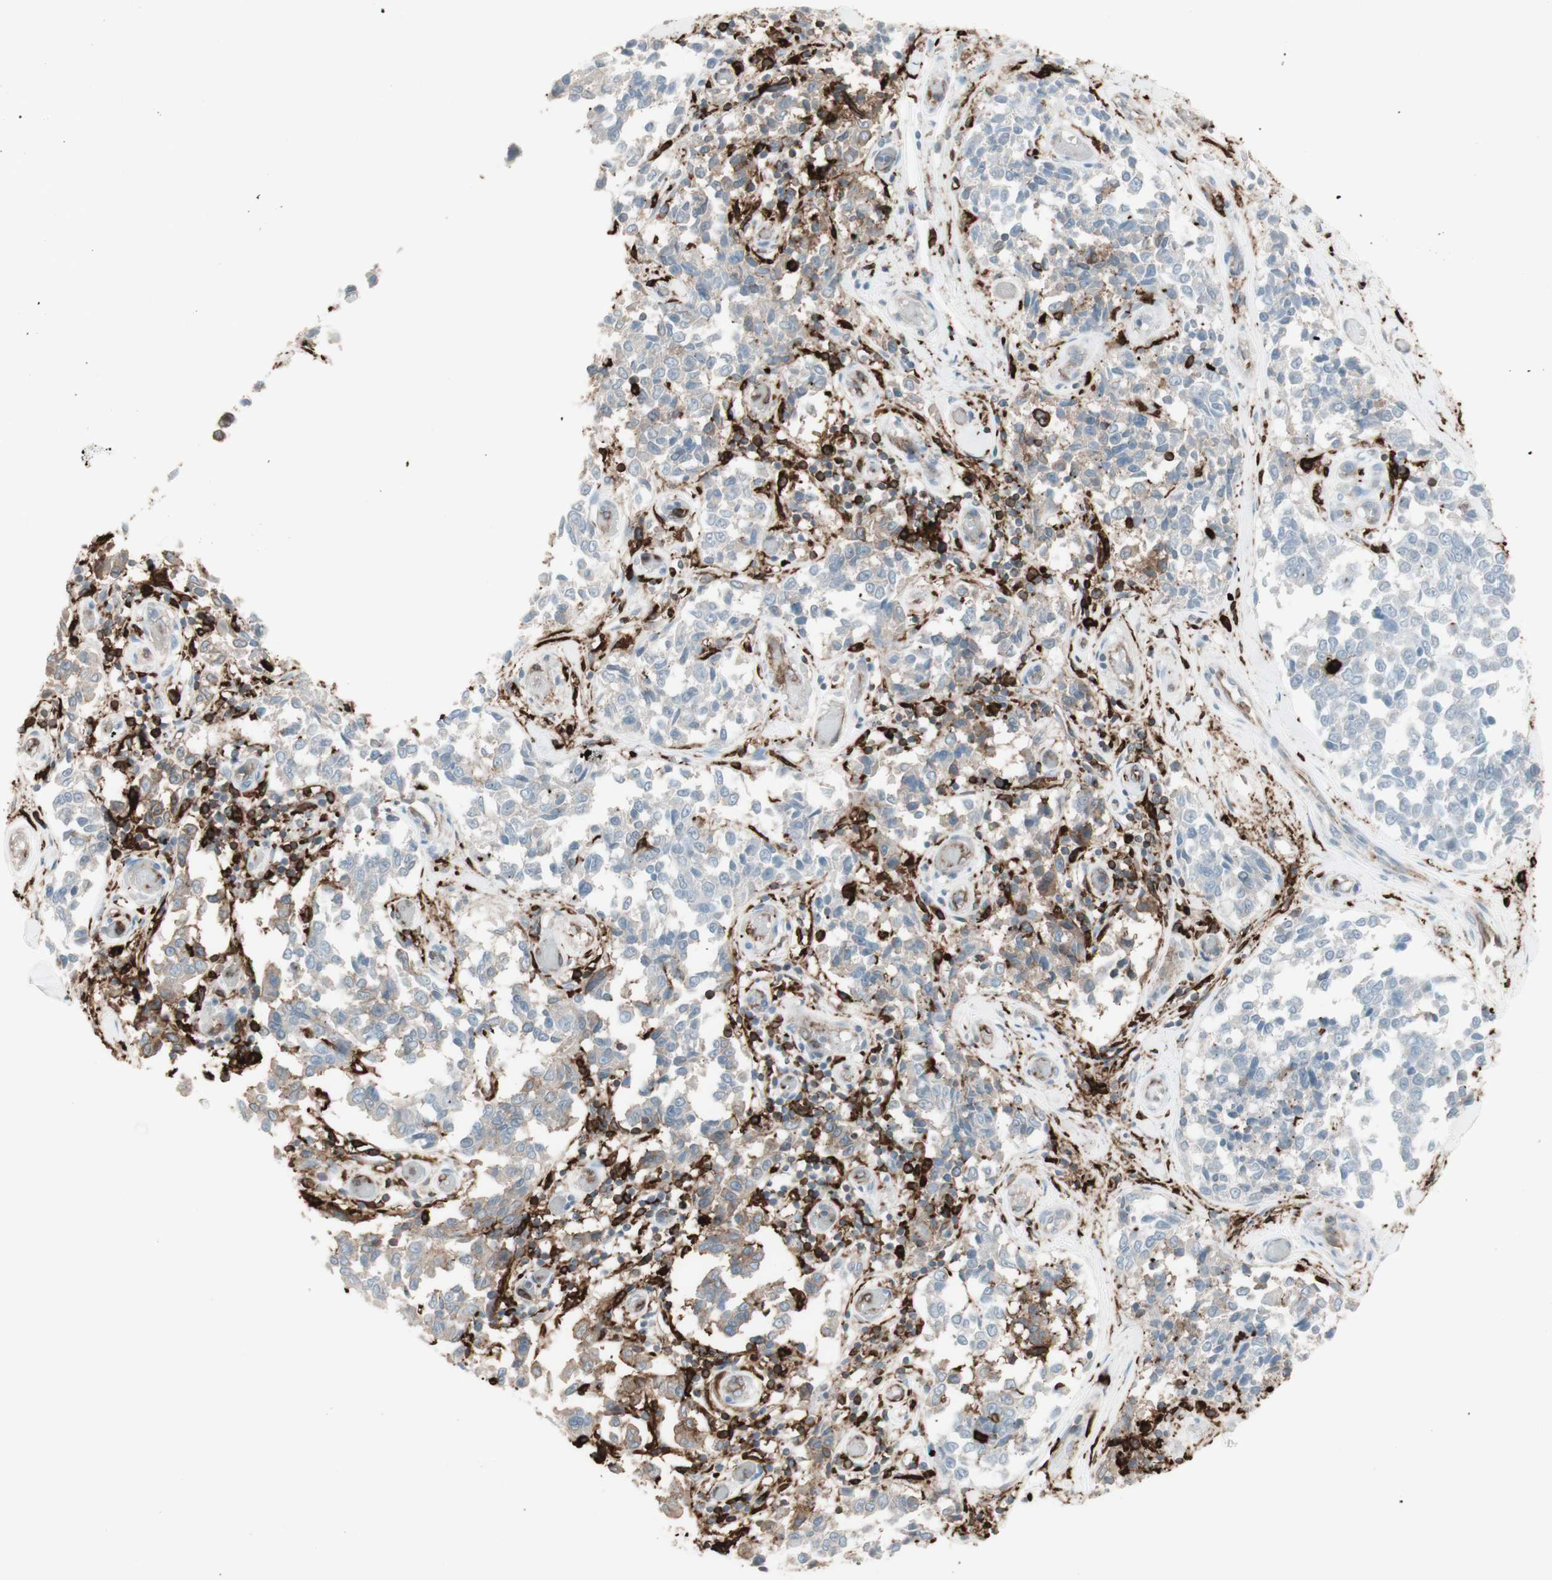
{"staining": {"intensity": "weak", "quantity": "25%-75%", "location": "cytoplasmic/membranous"}, "tissue": "melanoma", "cell_type": "Tumor cells", "image_type": "cancer", "snomed": [{"axis": "morphology", "description": "Malignant melanoma, NOS"}, {"axis": "topography", "description": "Skin"}], "caption": "Immunohistochemical staining of human malignant melanoma demonstrates weak cytoplasmic/membranous protein staining in about 25%-75% of tumor cells. Nuclei are stained in blue.", "gene": "HLA-DPB1", "patient": {"sex": "female", "age": 64}}